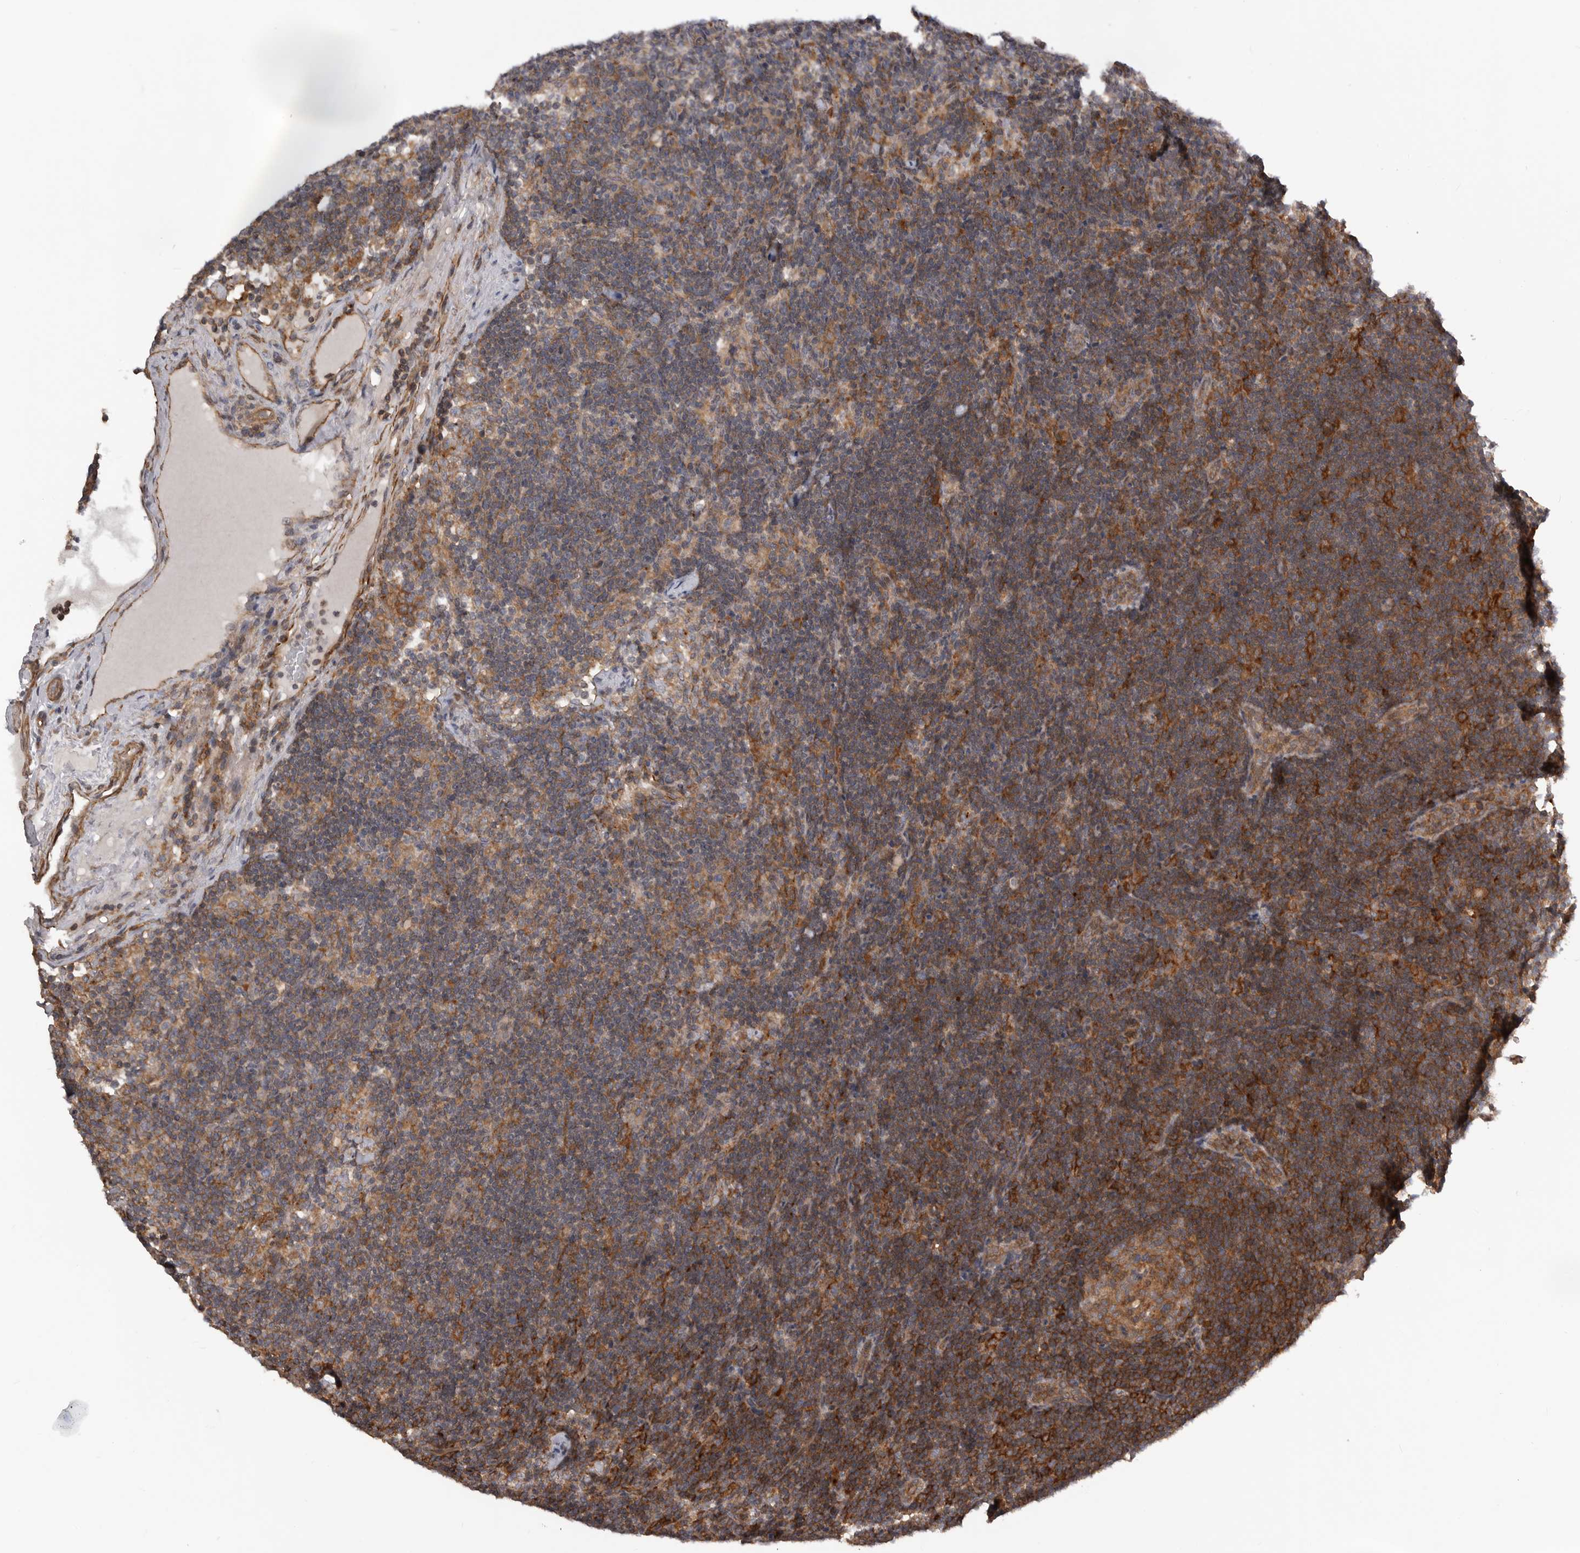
{"staining": {"intensity": "moderate", "quantity": ">75%", "location": "cytoplasmic/membranous"}, "tissue": "lymph node", "cell_type": "Germinal center cells", "image_type": "normal", "snomed": [{"axis": "morphology", "description": "Normal tissue, NOS"}, {"axis": "topography", "description": "Lymph node"}], "caption": "Unremarkable lymph node shows moderate cytoplasmic/membranous staining in approximately >75% of germinal center cells, visualized by immunohistochemistry. (DAB = brown stain, brightfield microscopy at high magnification).", "gene": "TRIM56", "patient": {"sex": "female", "age": 22}}